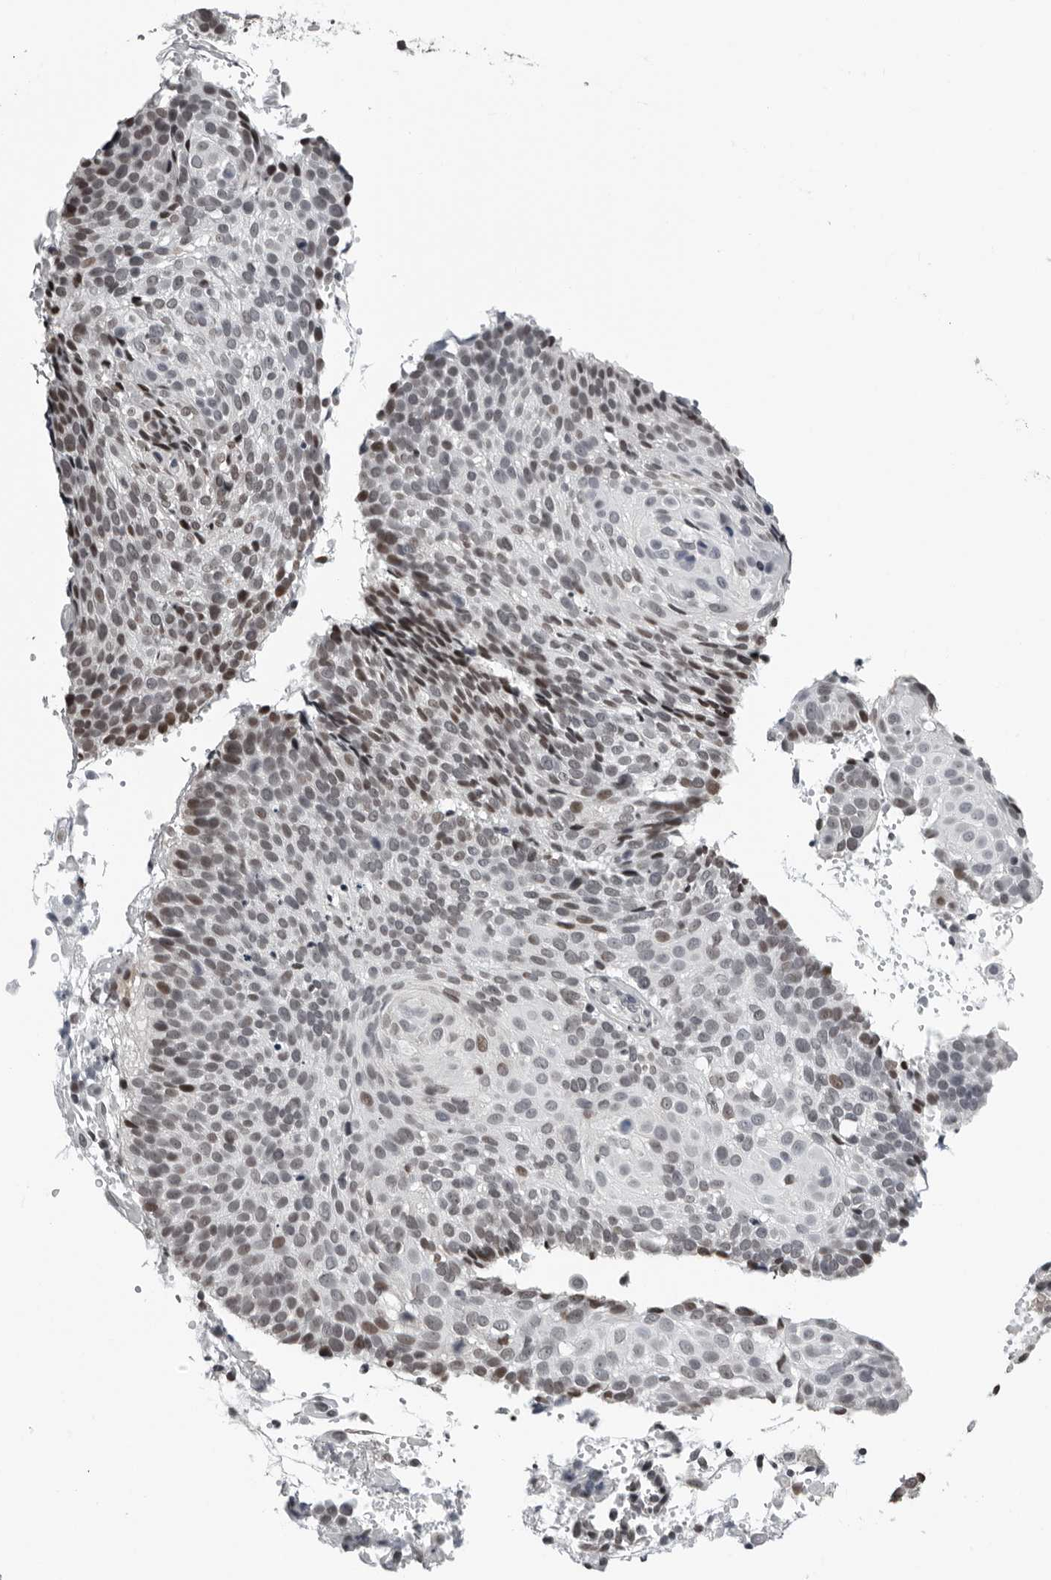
{"staining": {"intensity": "weak", "quantity": "<25%", "location": "nuclear"}, "tissue": "cervical cancer", "cell_type": "Tumor cells", "image_type": "cancer", "snomed": [{"axis": "morphology", "description": "Squamous cell carcinoma, NOS"}, {"axis": "topography", "description": "Cervix"}], "caption": "Cervical cancer was stained to show a protein in brown. There is no significant expression in tumor cells.", "gene": "ORC1", "patient": {"sex": "female", "age": 74}}